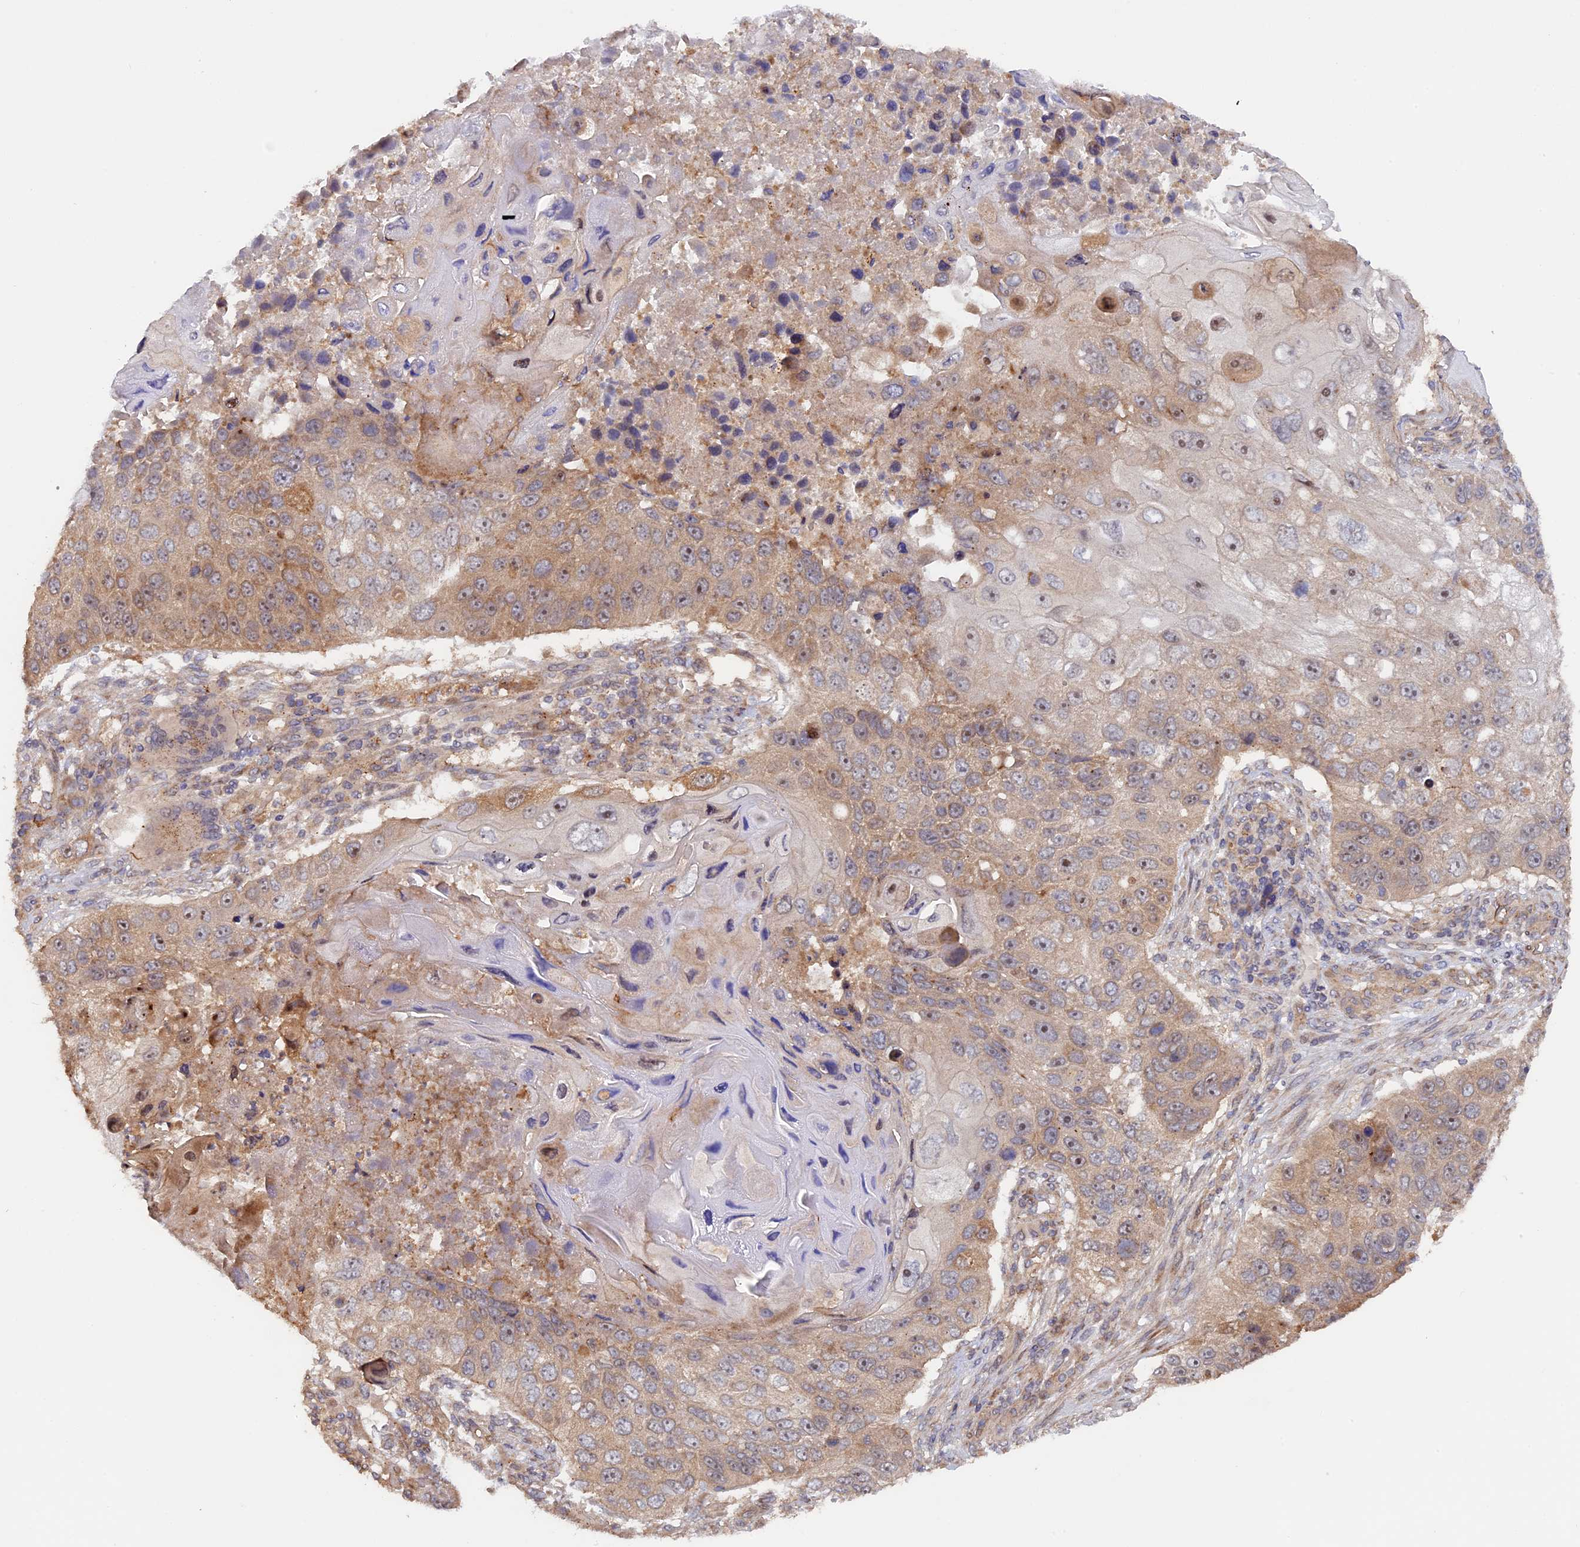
{"staining": {"intensity": "weak", "quantity": ">75%", "location": "cytoplasmic/membranous"}, "tissue": "lung cancer", "cell_type": "Tumor cells", "image_type": "cancer", "snomed": [{"axis": "morphology", "description": "Squamous cell carcinoma, NOS"}, {"axis": "topography", "description": "Lung"}], "caption": "This image exhibits lung cancer (squamous cell carcinoma) stained with IHC to label a protein in brown. The cytoplasmic/membranous of tumor cells show weak positivity for the protein. Nuclei are counter-stained blue.", "gene": "FERMT1", "patient": {"sex": "male", "age": 61}}